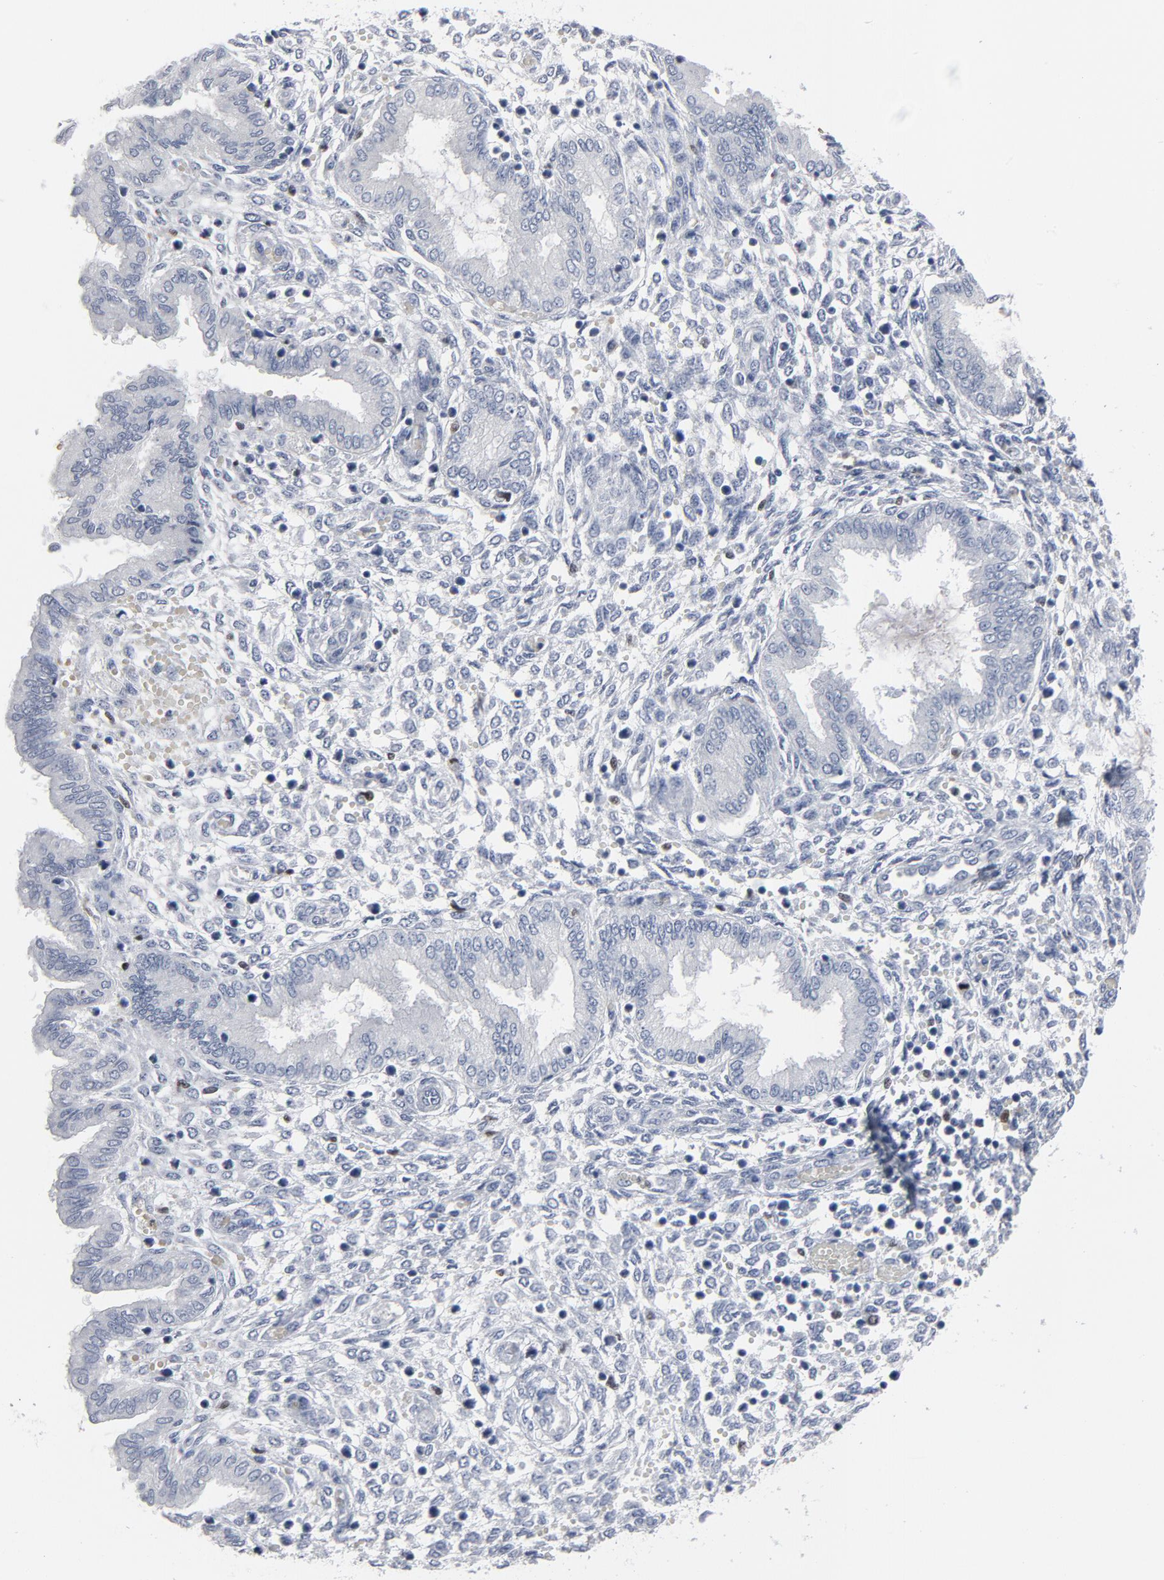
{"staining": {"intensity": "negative", "quantity": "none", "location": "none"}, "tissue": "endometrium", "cell_type": "Cells in endometrial stroma", "image_type": "normal", "snomed": [{"axis": "morphology", "description": "Normal tissue, NOS"}, {"axis": "topography", "description": "Endometrium"}], "caption": "This is an IHC photomicrograph of normal human endometrium. There is no expression in cells in endometrial stroma.", "gene": "SPI1", "patient": {"sex": "female", "age": 33}}